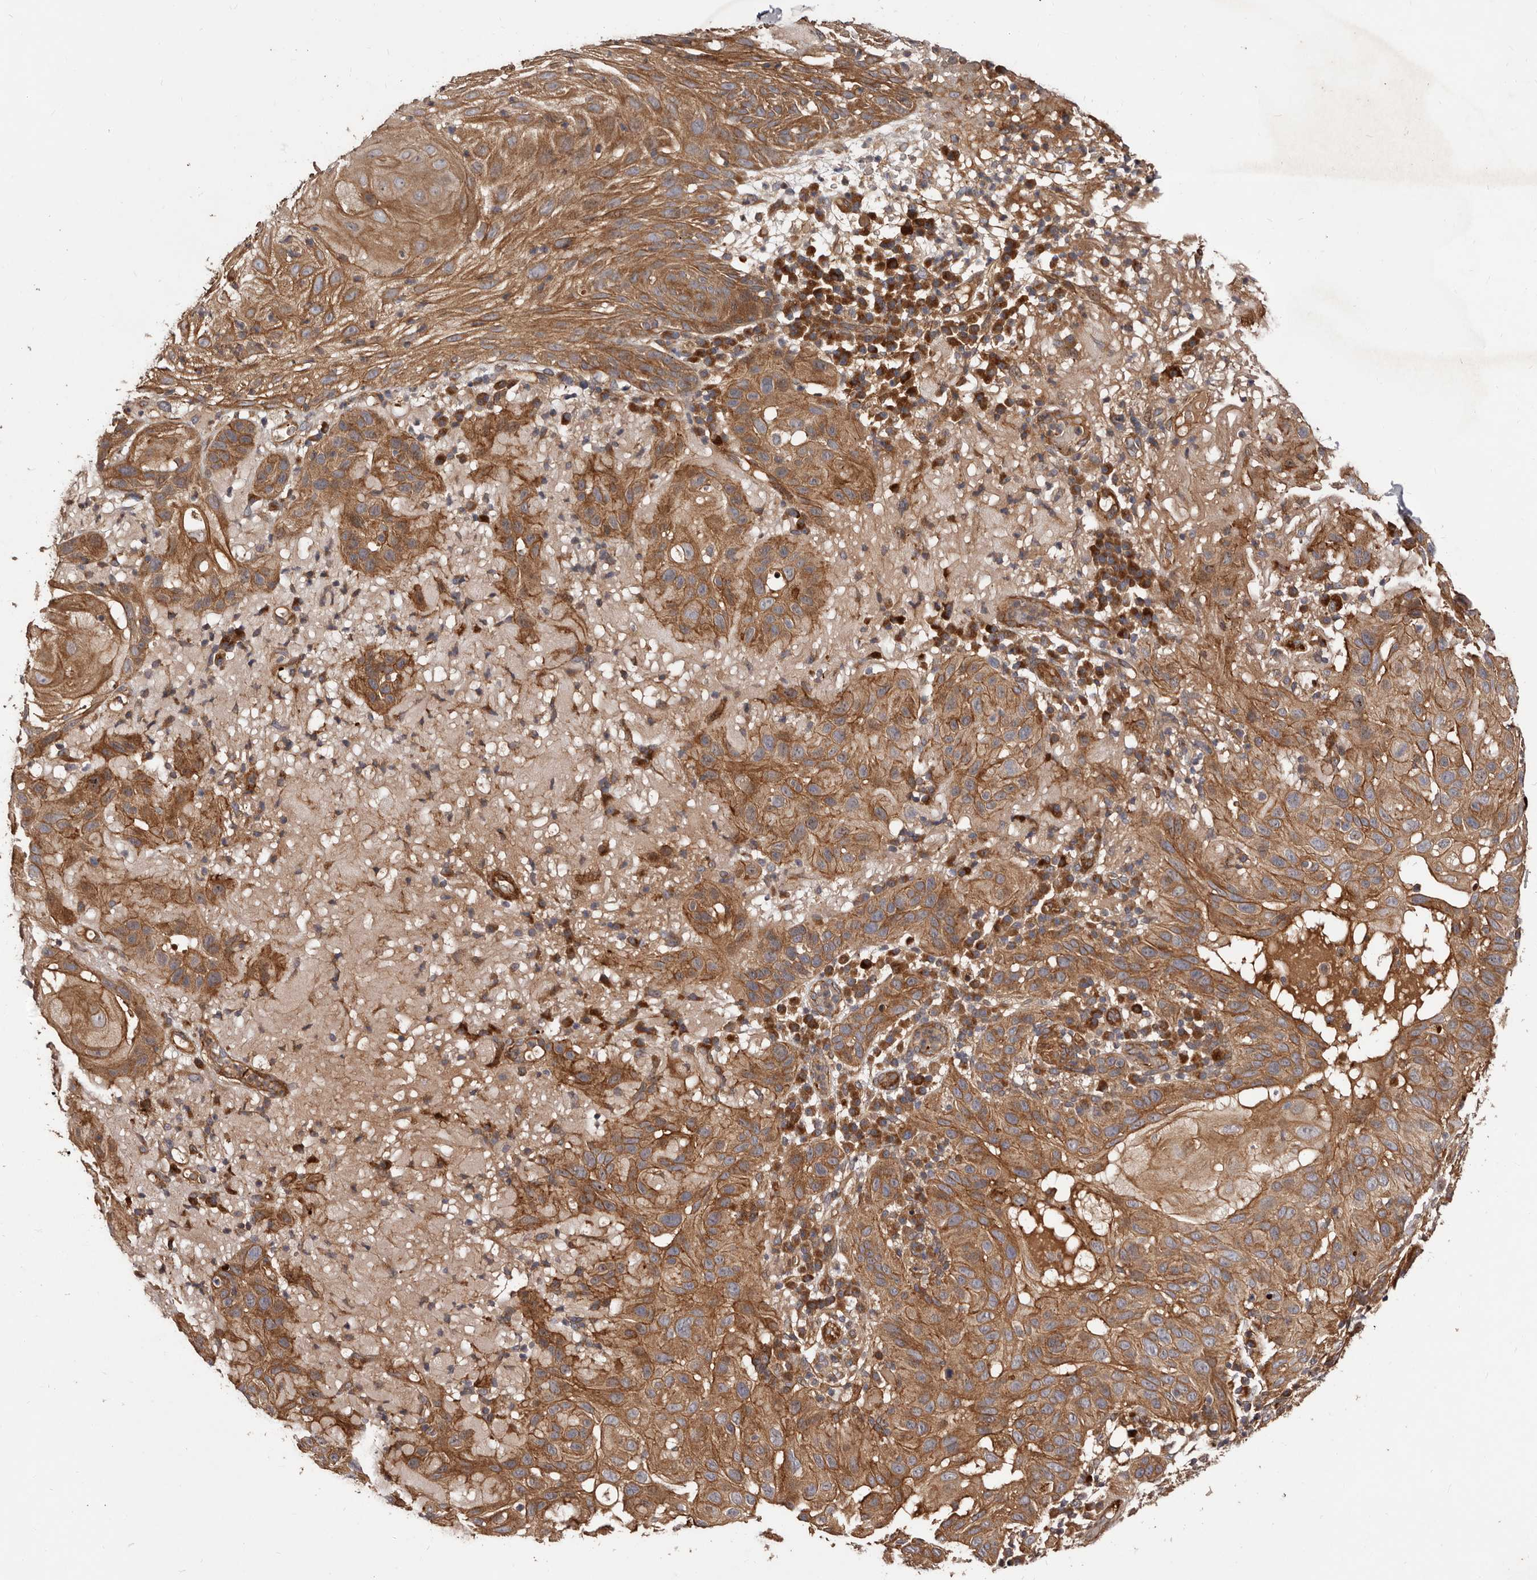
{"staining": {"intensity": "strong", "quantity": ">75%", "location": "cytoplasmic/membranous"}, "tissue": "skin cancer", "cell_type": "Tumor cells", "image_type": "cancer", "snomed": [{"axis": "morphology", "description": "Normal tissue, NOS"}, {"axis": "morphology", "description": "Squamous cell carcinoma, NOS"}, {"axis": "topography", "description": "Skin"}], "caption": "Immunohistochemistry (IHC) (DAB) staining of human skin squamous cell carcinoma reveals strong cytoplasmic/membranous protein positivity in about >75% of tumor cells.", "gene": "GTPBP1", "patient": {"sex": "female", "age": 96}}